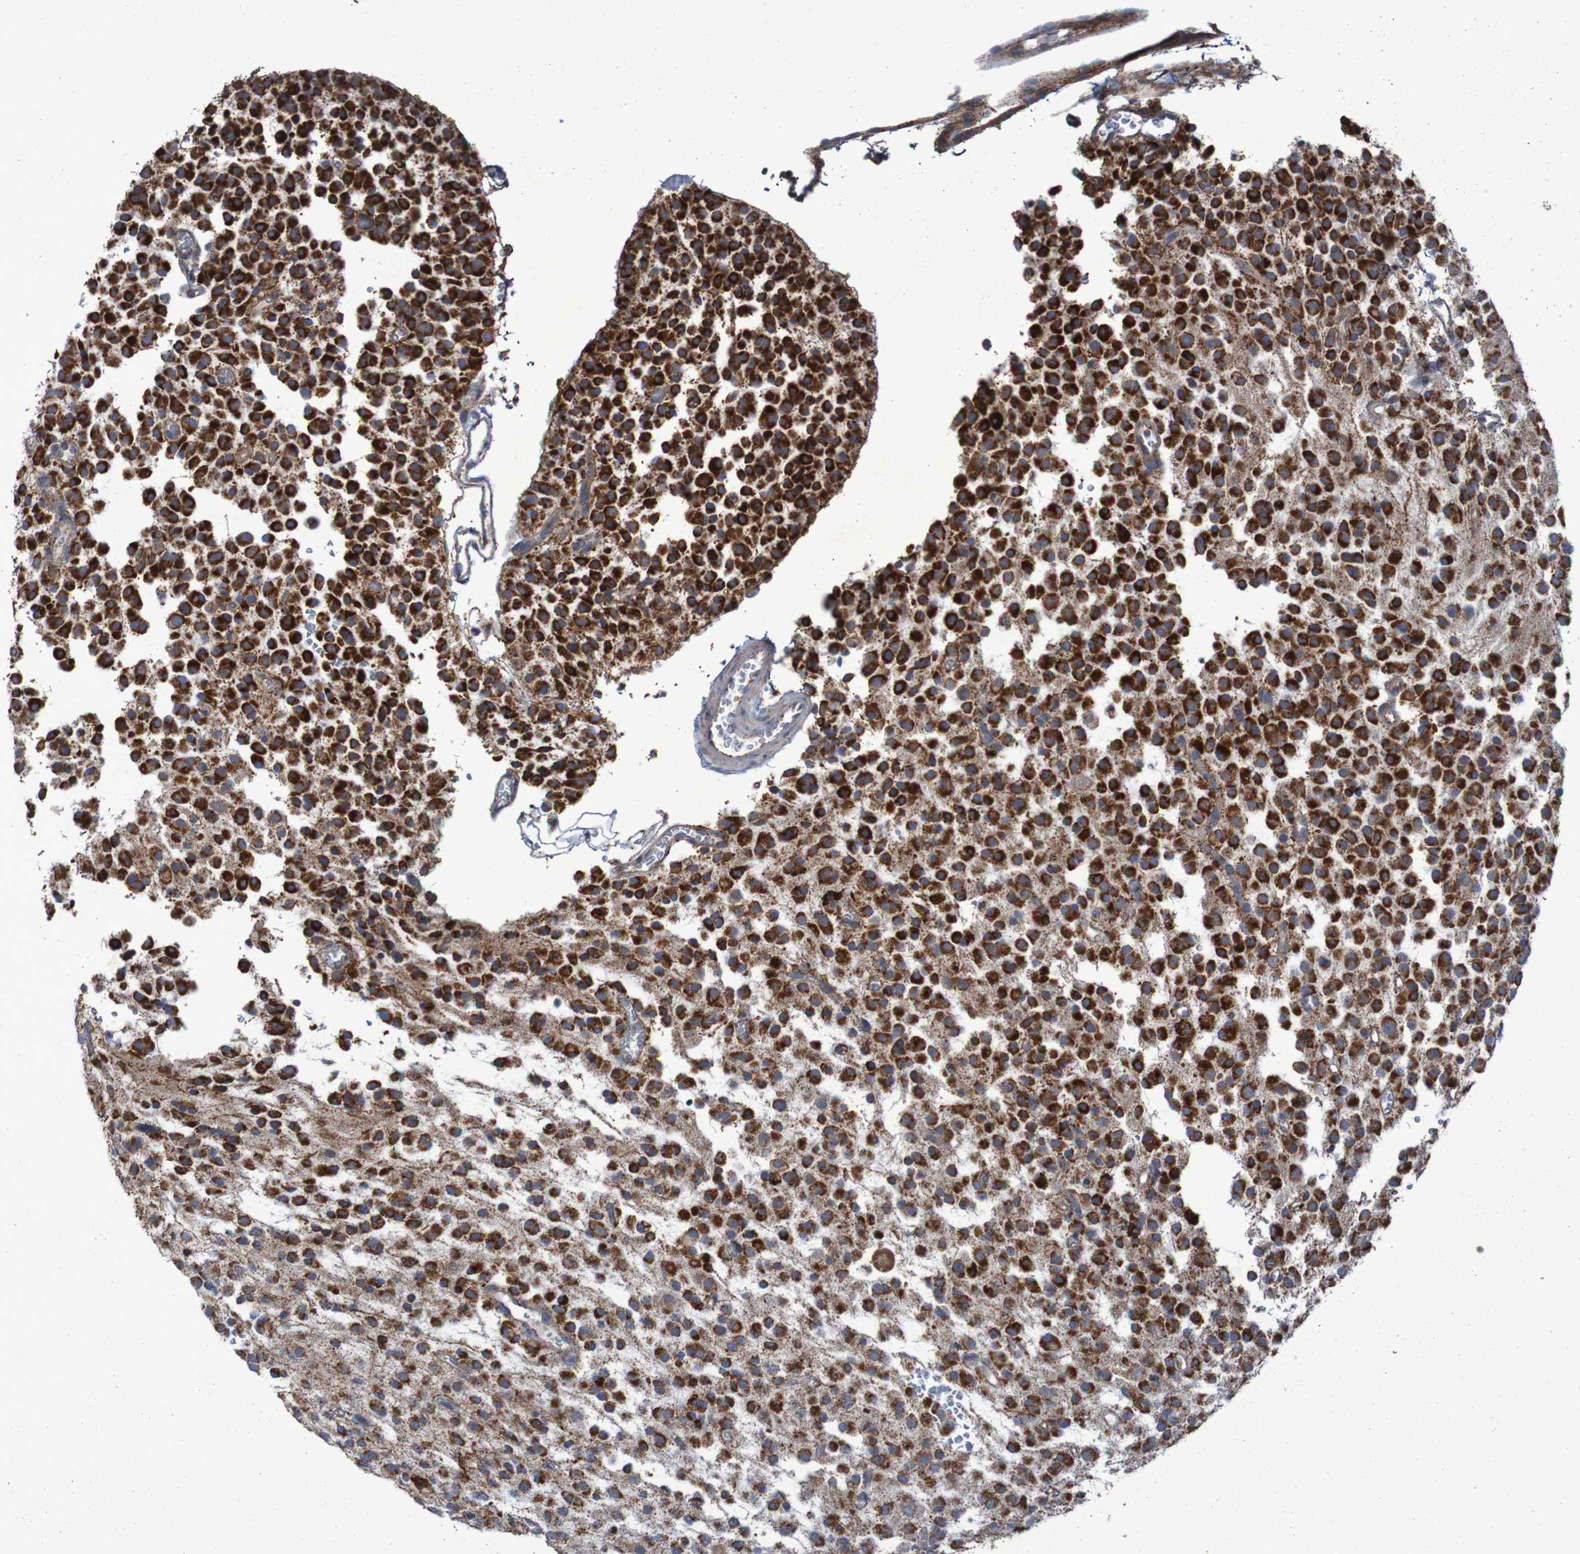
{"staining": {"intensity": "strong", "quantity": ">75%", "location": "cytoplasmic/membranous"}, "tissue": "glioma", "cell_type": "Tumor cells", "image_type": "cancer", "snomed": [{"axis": "morphology", "description": "Glioma, malignant, Low grade"}, {"axis": "topography", "description": "Brain"}], "caption": "Protein staining of glioma tissue shows strong cytoplasmic/membranous expression in approximately >75% of tumor cells. The staining was performed using DAB to visualize the protein expression in brown, while the nuclei were stained in blue with hematoxylin (Magnification: 20x).", "gene": "CCDC51", "patient": {"sex": "male", "age": 38}}